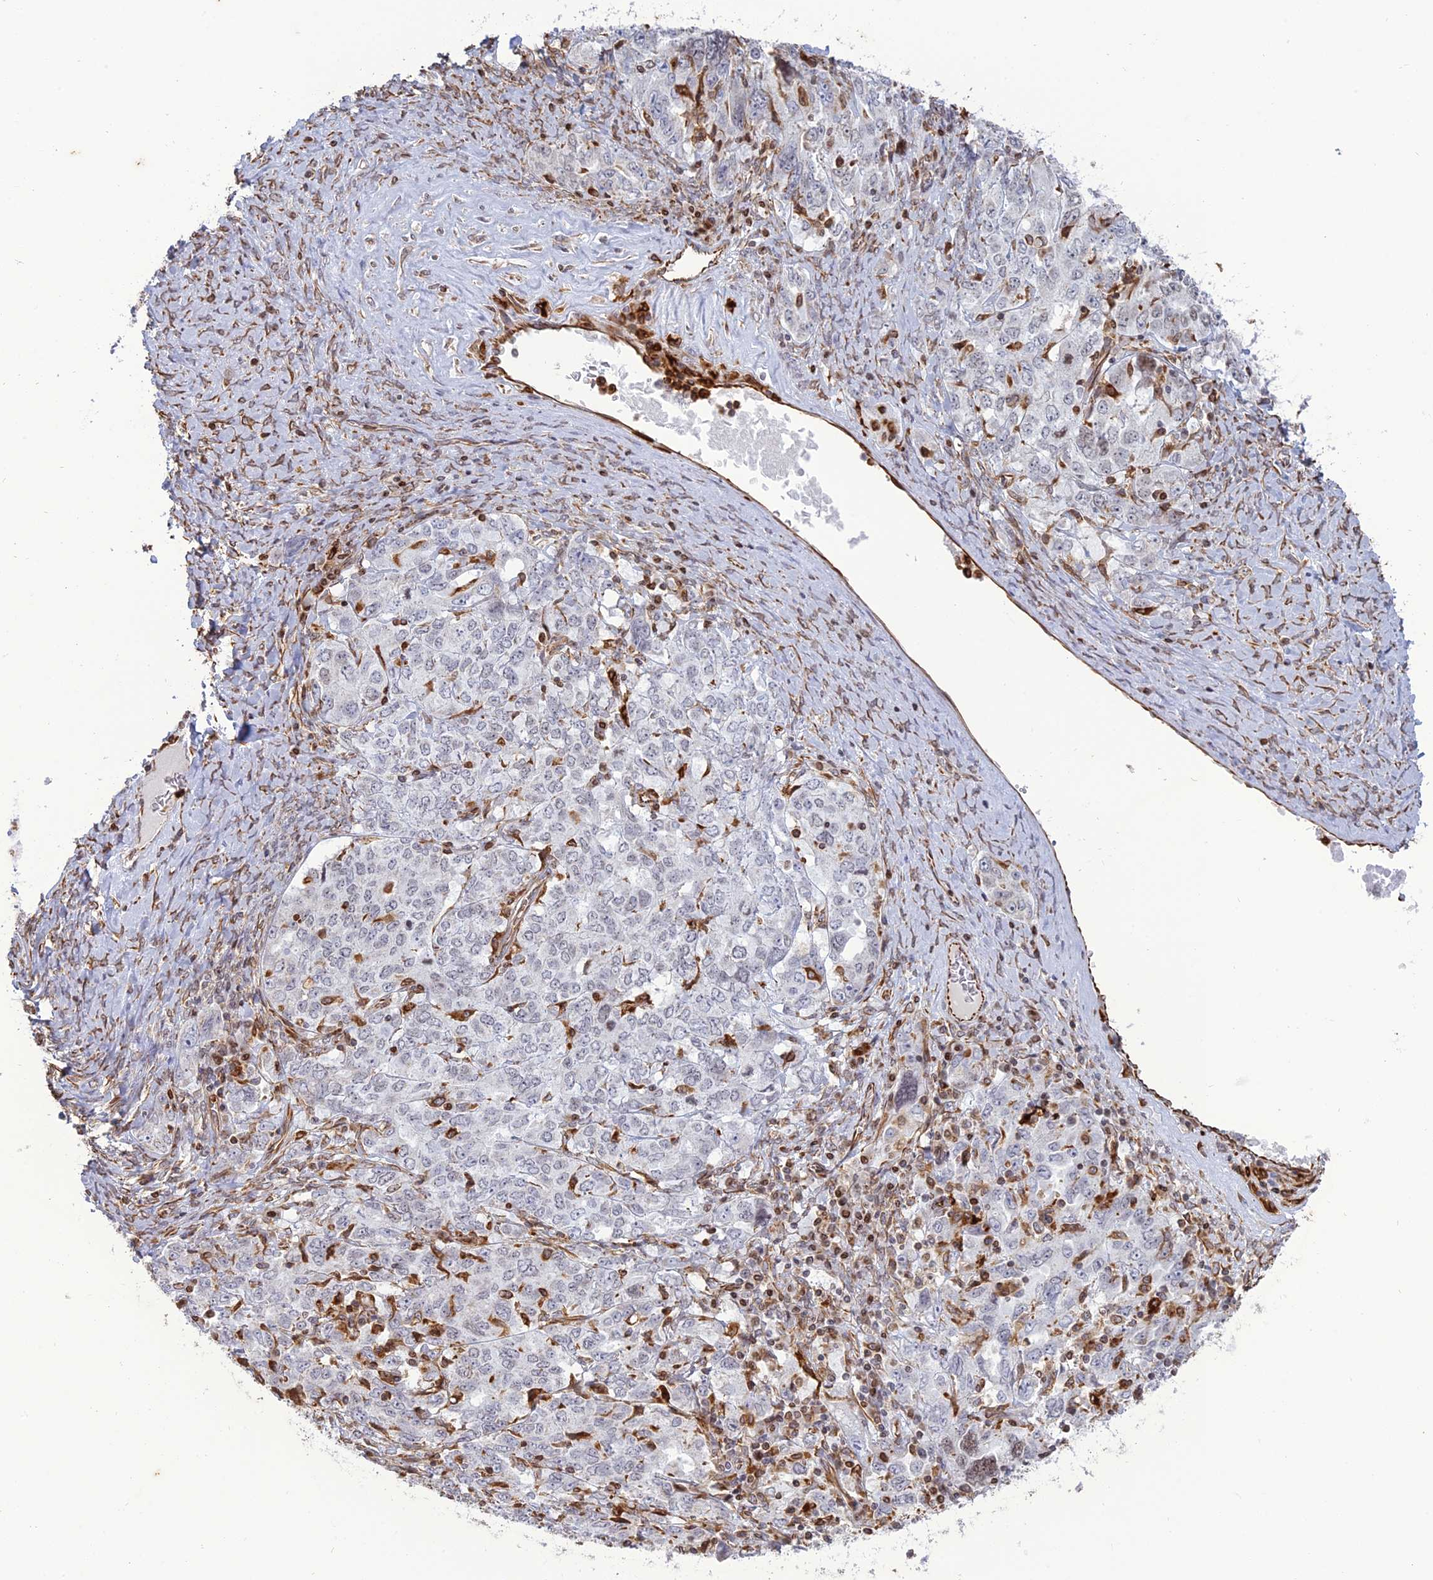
{"staining": {"intensity": "negative", "quantity": "none", "location": "none"}, "tissue": "ovarian cancer", "cell_type": "Tumor cells", "image_type": "cancer", "snomed": [{"axis": "morphology", "description": "Carcinoma, endometroid"}, {"axis": "topography", "description": "Ovary"}], "caption": "Immunohistochemical staining of human ovarian cancer demonstrates no significant staining in tumor cells. (DAB (3,3'-diaminobenzidine) immunohistochemistry with hematoxylin counter stain).", "gene": "APOBR", "patient": {"sex": "female", "age": 62}}